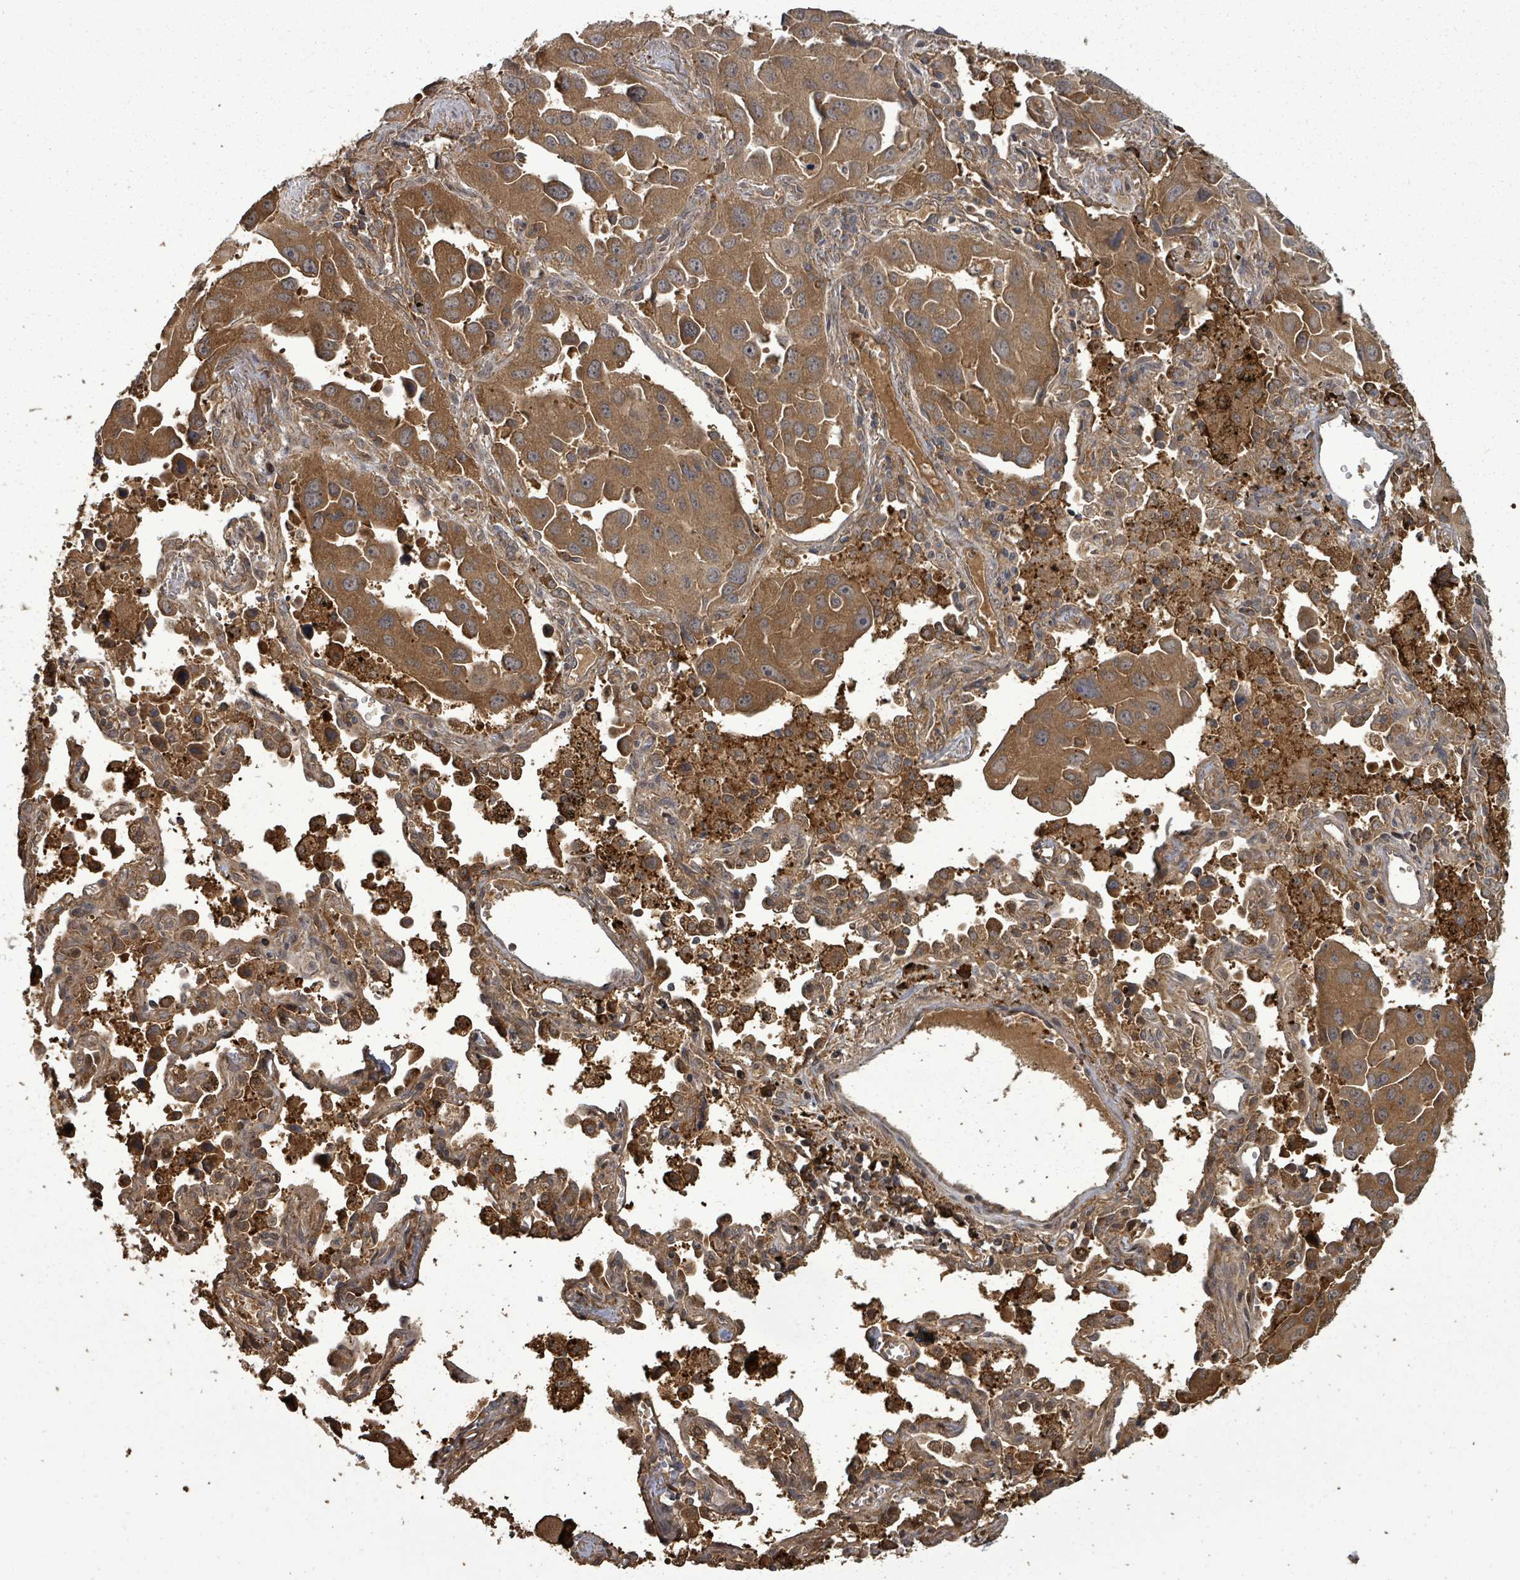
{"staining": {"intensity": "moderate", "quantity": ">75%", "location": "cytoplasmic/membranous"}, "tissue": "lung cancer", "cell_type": "Tumor cells", "image_type": "cancer", "snomed": [{"axis": "morphology", "description": "Adenocarcinoma, NOS"}, {"axis": "topography", "description": "Lung"}], "caption": "Tumor cells display medium levels of moderate cytoplasmic/membranous positivity in about >75% of cells in human adenocarcinoma (lung).", "gene": "EIF3C", "patient": {"sex": "male", "age": 66}}